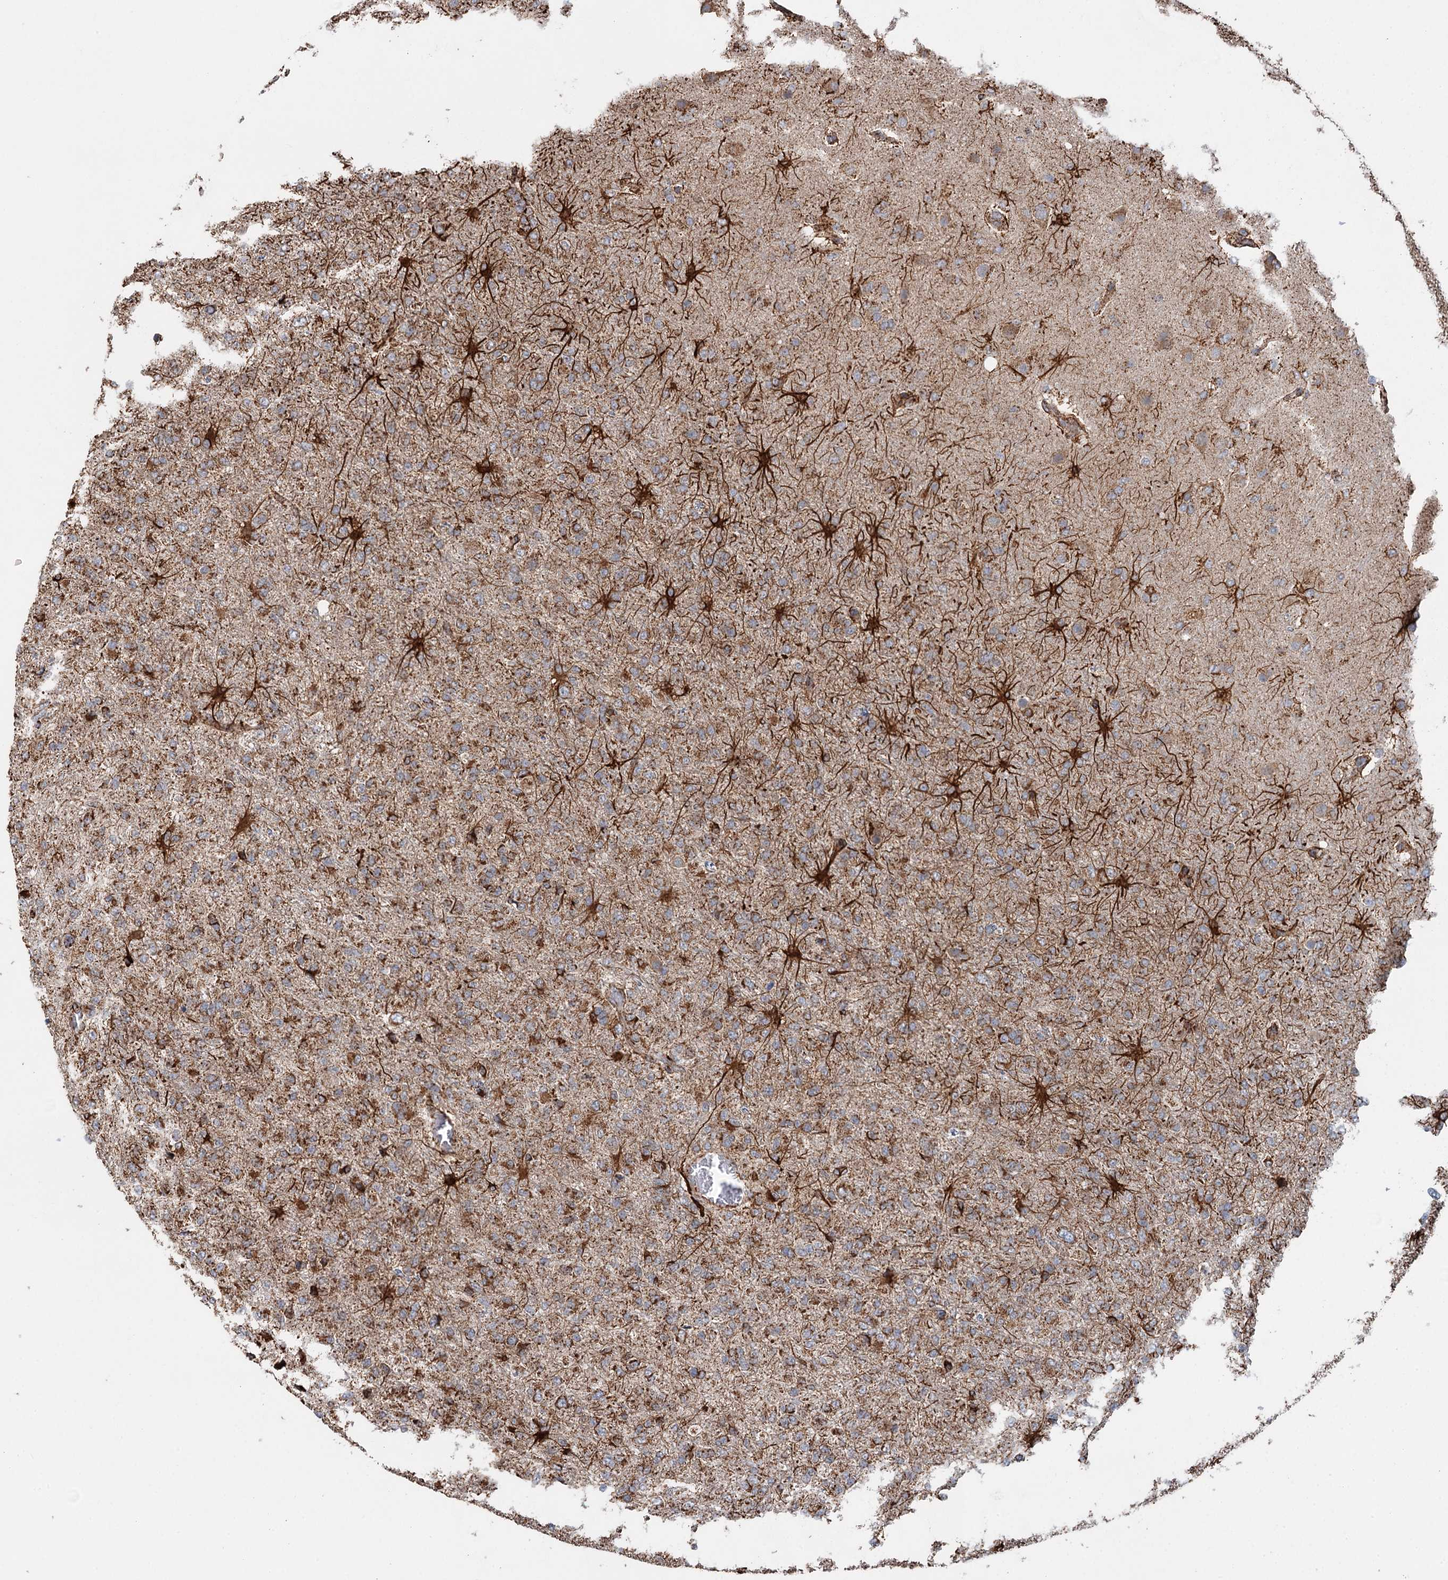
{"staining": {"intensity": "moderate", "quantity": ">75%", "location": "cytoplasmic/membranous"}, "tissue": "glioma", "cell_type": "Tumor cells", "image_type": "cancer", "snomed": [{"axis": "morphology", "description": "Glioma, malignant, High grade"}, {"axis": "topography", "description": "Brain"}], "caption": "About >75% of tumor cells in glioma reveal moderate cytoplasmic/membranous protein staining as visualized by brown immunohistochemical staining.", "gene": "APH1A", "patient": {"sex": "female", "age": 74}}